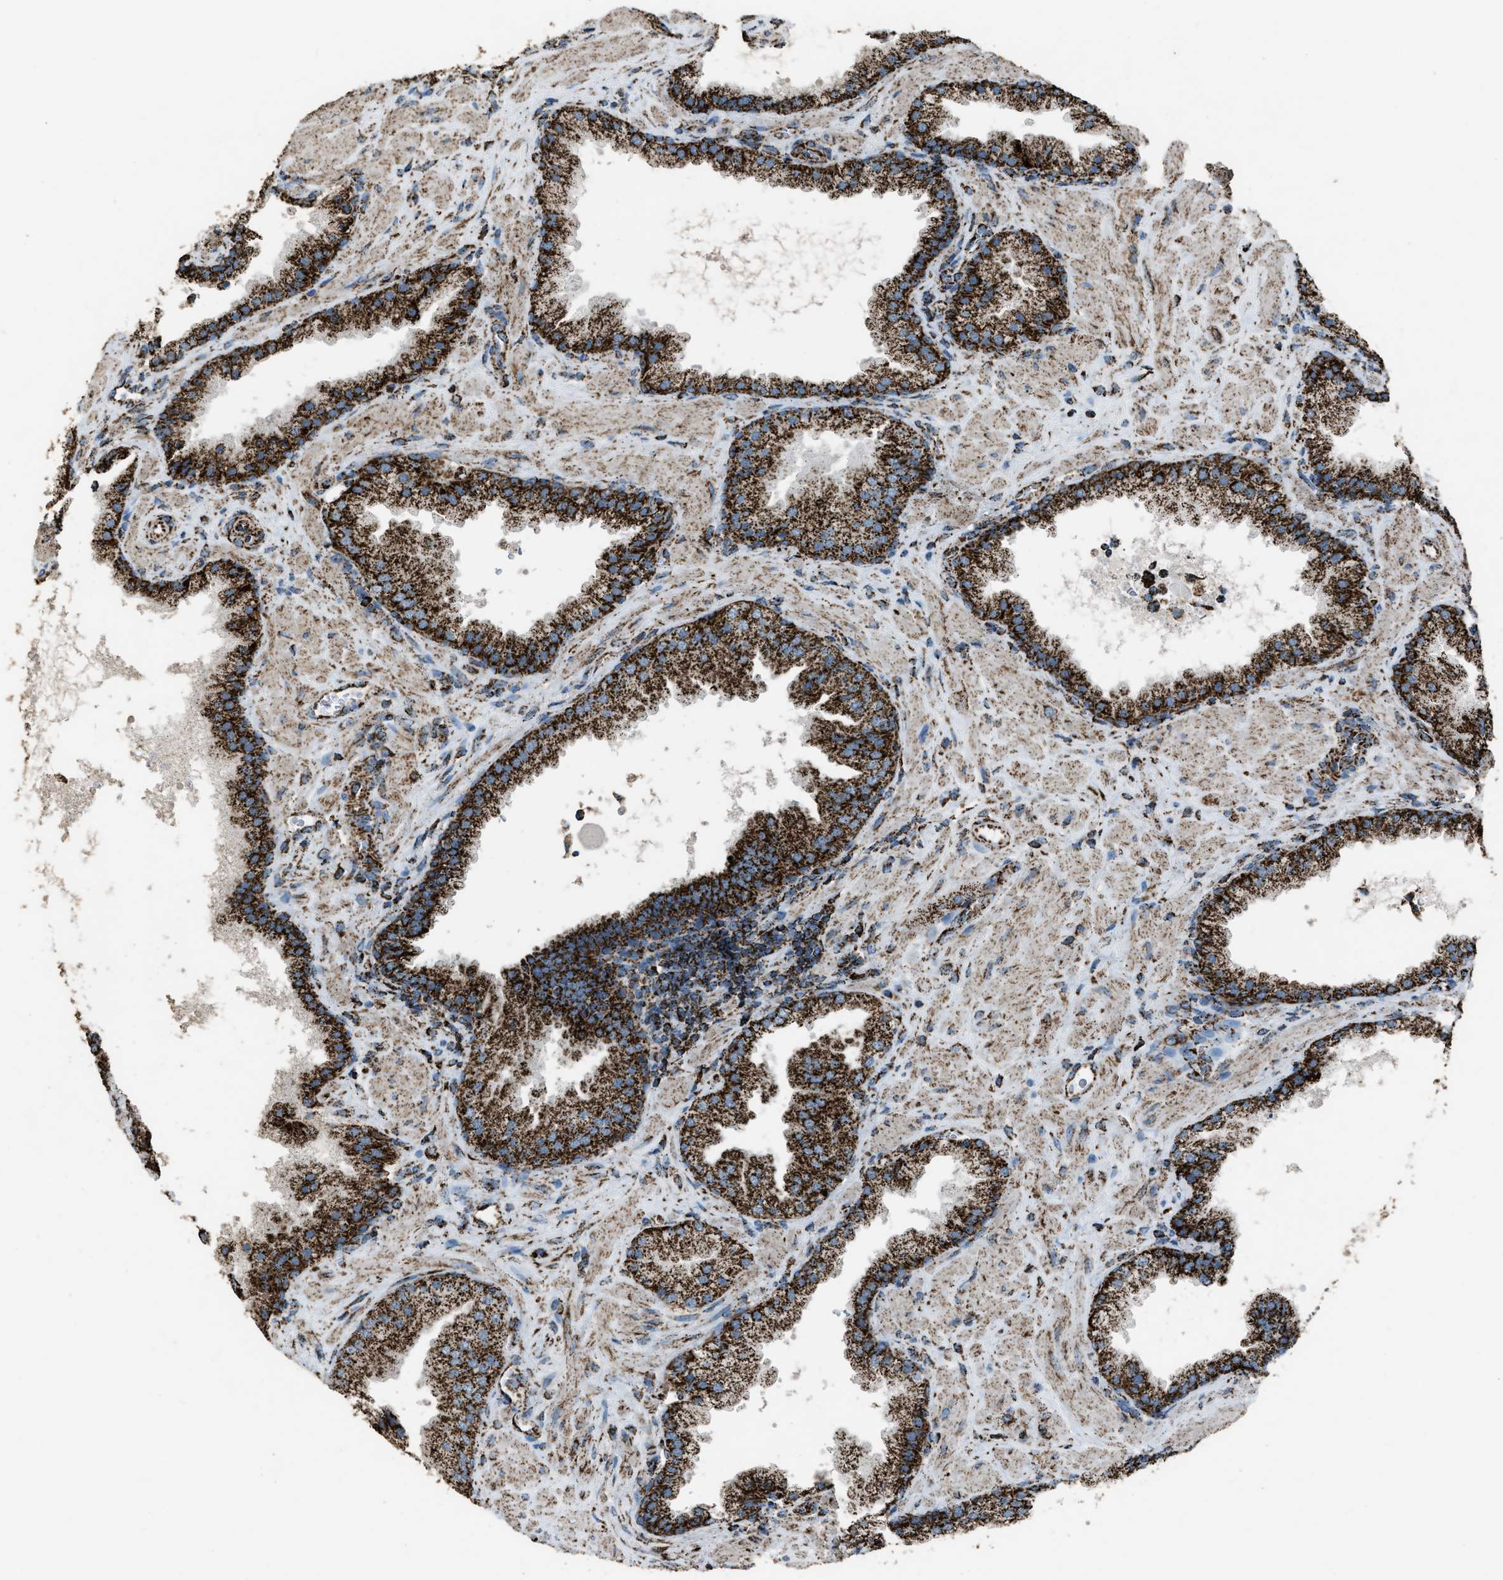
{"staining": {"intensity": "strong", "quantity": ">75%", "location": "cytoplasmic/membranous"}, "tissue": "prostate cancer", "cell_type": "Tumor cells", "image_type": "cancer", "snomed": [{"axis": "morphology", "description": "Adenocarcinoma, Low grade"}, {"axis": "topography", "description": "Prostate"}], "caption": "Human low-grade adenocarcinoma (prostate) stained with a protein marker demonstrates strong staining in tumor cells.", "gene": "MDH2", "patient": {"sex": "male", "age": 71}}